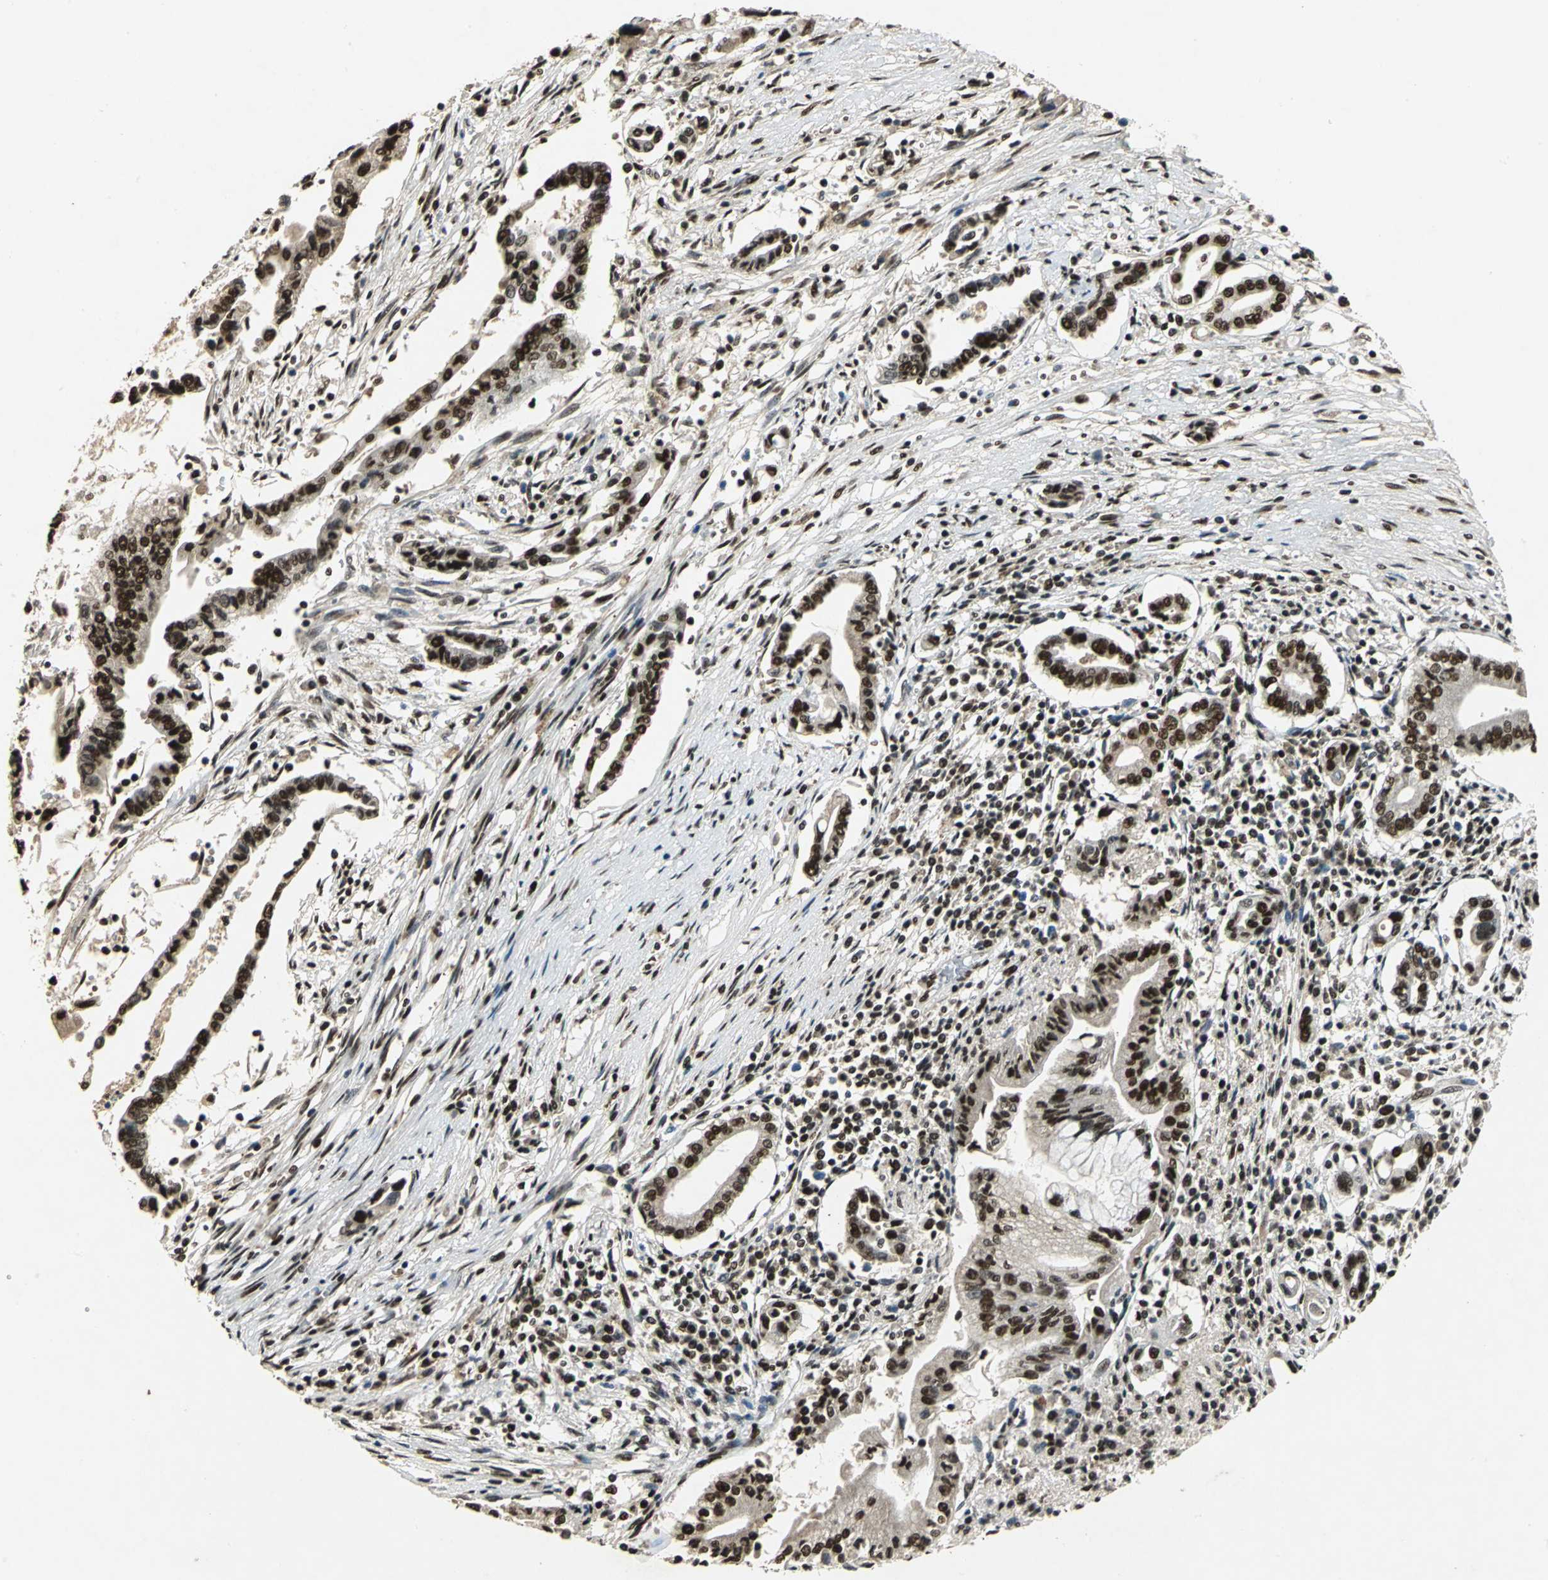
{"staining": {"intensity": "strong", "quantity": ">75%", "location": "nuclear"}, "tissue": "pancreatic cancer", "cell_type": "Tumor cells", "image_type": "cancer", "snomed": [{"axis": "morphology", "description": "Adenocarcinoma, NOS"}, {"axis": "topography", "description": "Pancreas"}], "caption": "A brown stain labels strong nuclear expression of a protein in pancreatic cancer (adenocarcinoma) tumor cells.", "gene": "MTA2", "patient": {"sex": "female", "age": 57}}